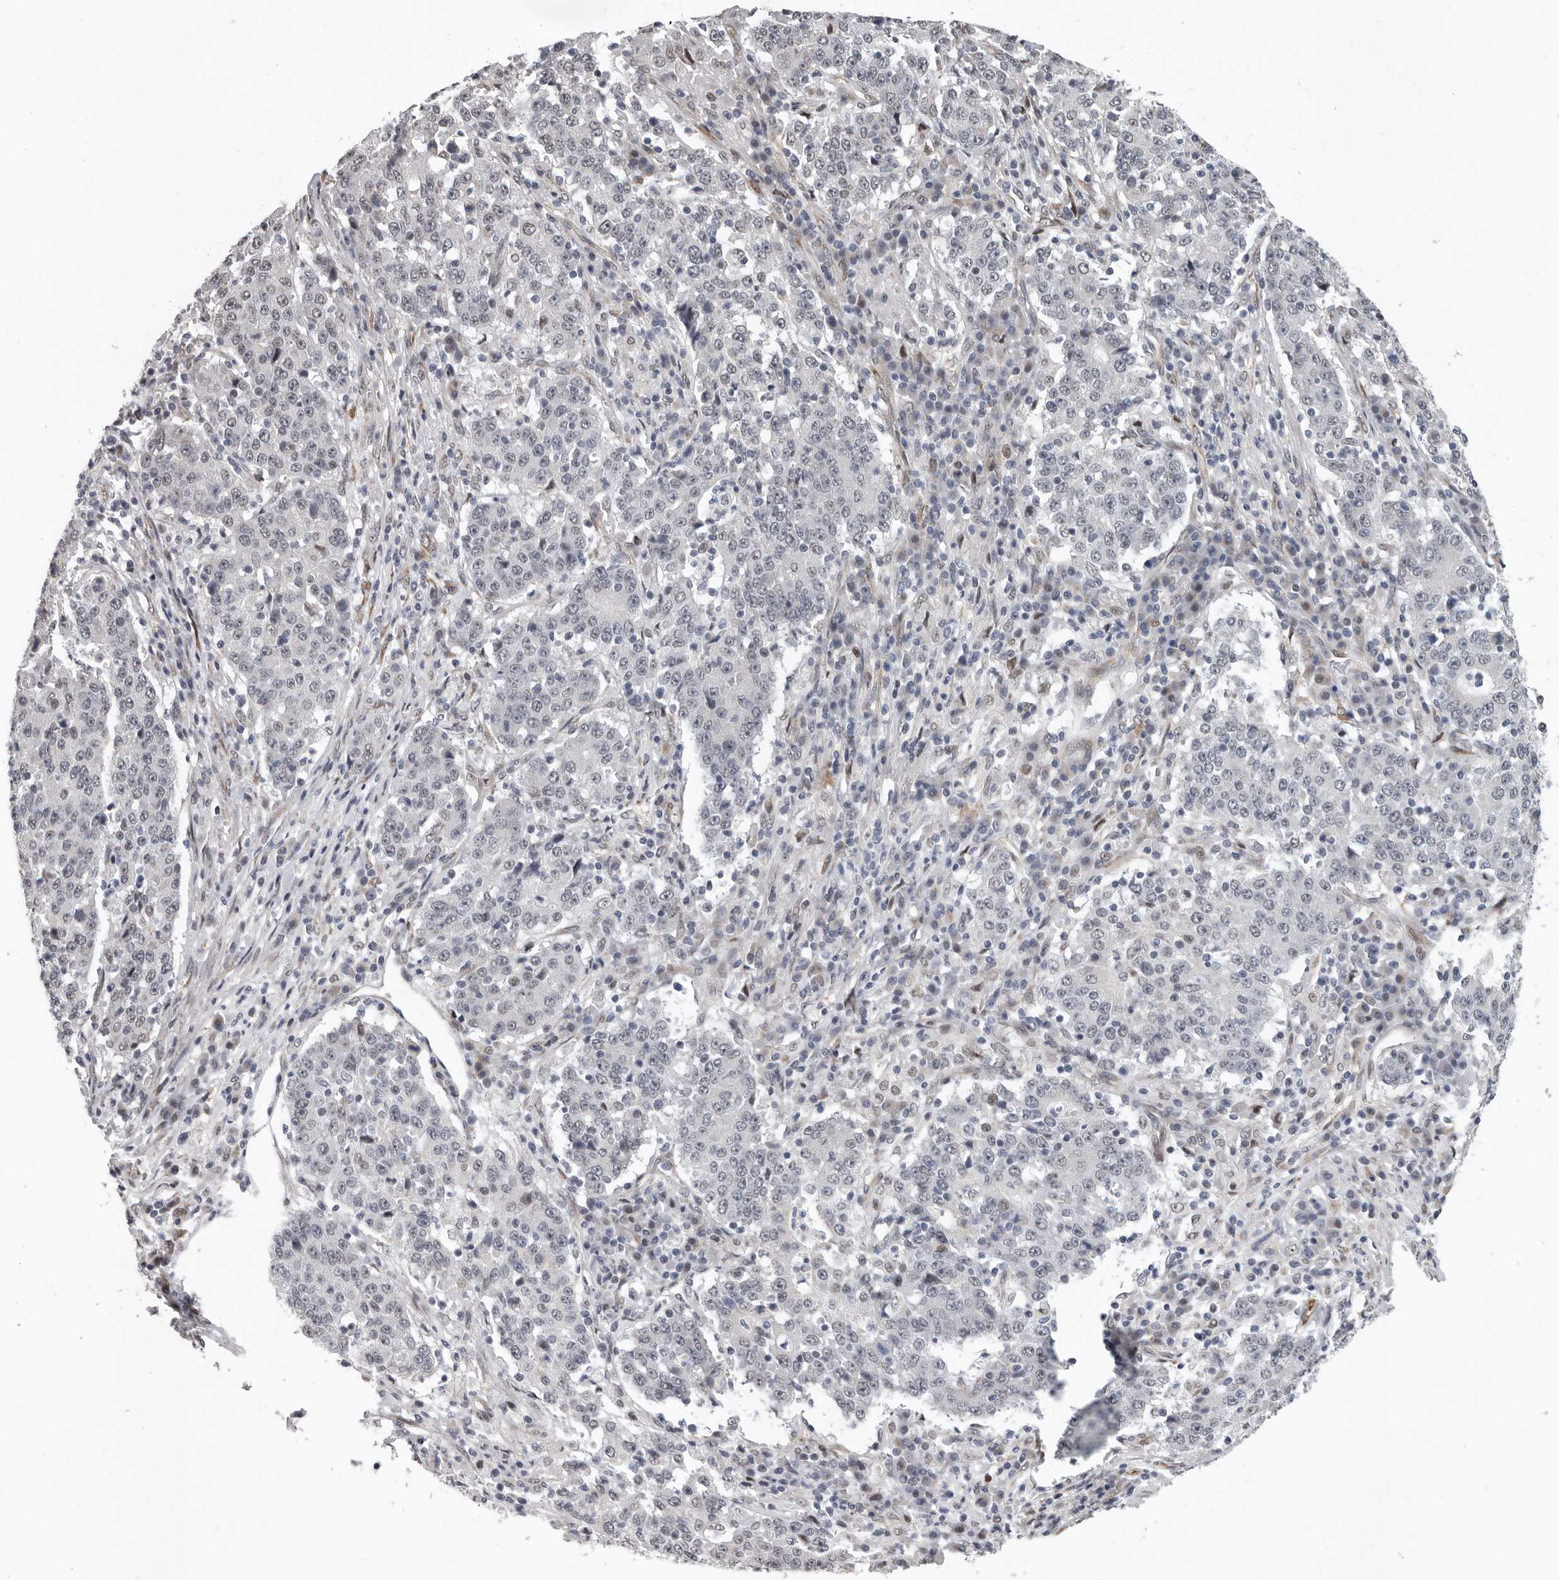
{"staining": {"intensity": "negative", "quantity": "none", "location": "none"}, "tissue": "stomach cancer", "cell_type": "Tumor cells", "image_type": "cancer", "snomed": [{"axis": "morphology", "description": "Adenocarcinoma, NOS"}, {"axis": "topography", "description": "Stomach"}], "caption": "This is a image of immunohistochemistry staining of stomach adenocarcinoma, which shows no staining in tumor cells. The staining is performed using DAB (3,3'-diaminobenzidine) brown chromogen with nuclei counter-stained in using hematoxylin.", "gene": "RALGPS2", "patient": {"sex": "male", "age": 59}}